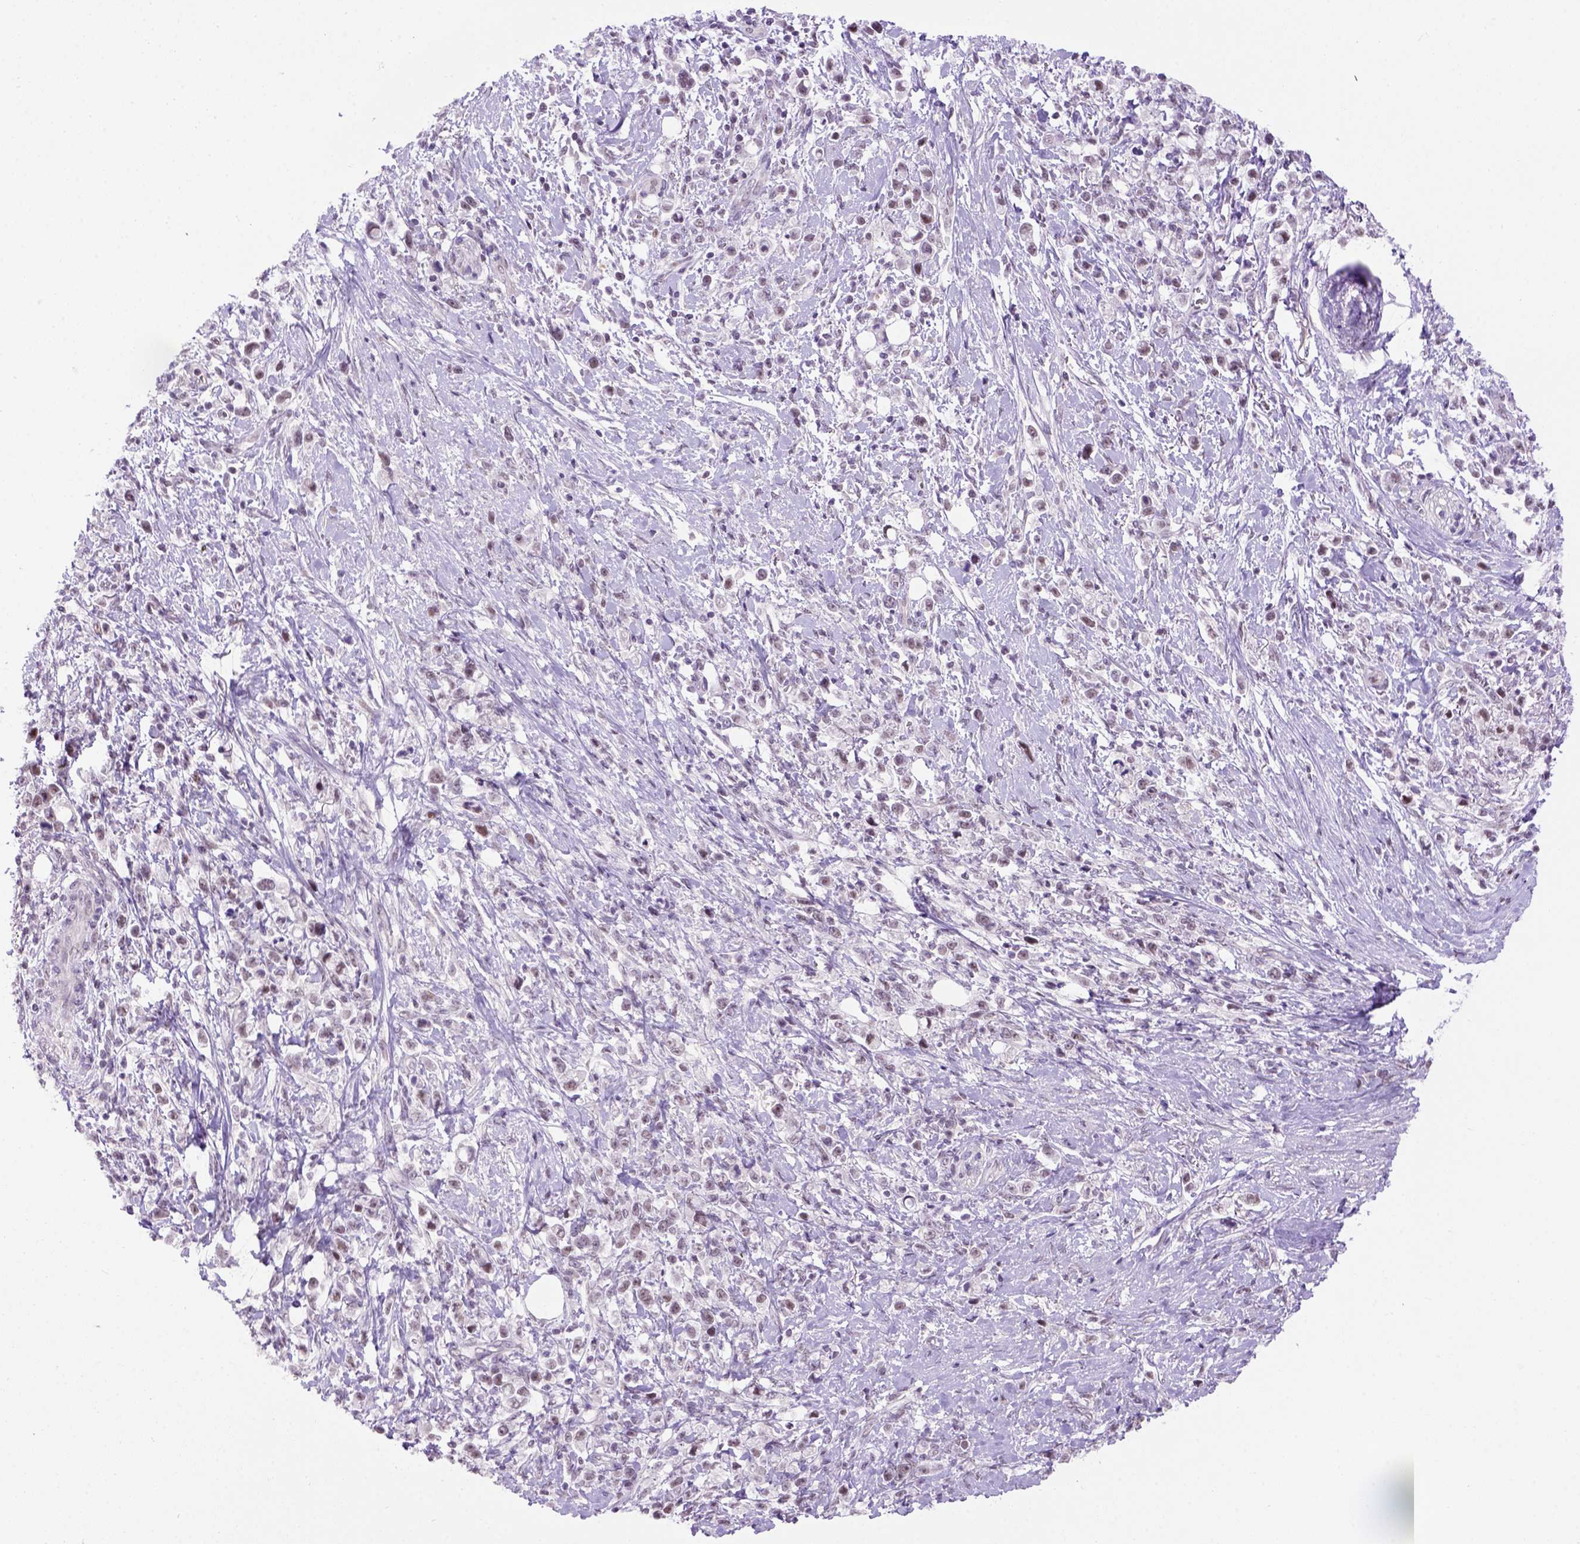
{"staining": {"intensity": "weak", "quantity": "25%-75%", "location": "nuclear"}, "tissue": "stomach cancer", "cell_type": "Tumor cells", "image_type": "cancer", "snomed": [{"axis": "morphology", "description": "Adenocarcinoma, NOS"}, {"axis": "topography", "description": "Stomach"}], "caption": "Immunohistochemical staining of stomach adenocarcinoma demonstrates low levels of weak nuclear positivity in approximately 25%-75% of tumor cells. The staining was performed using DAB, with brown indicating positive protein expression. Nuclei are stained blue with hematoxylin.", "gene": "TBPL1", "patient": {"sex": "male", "age": 63}}